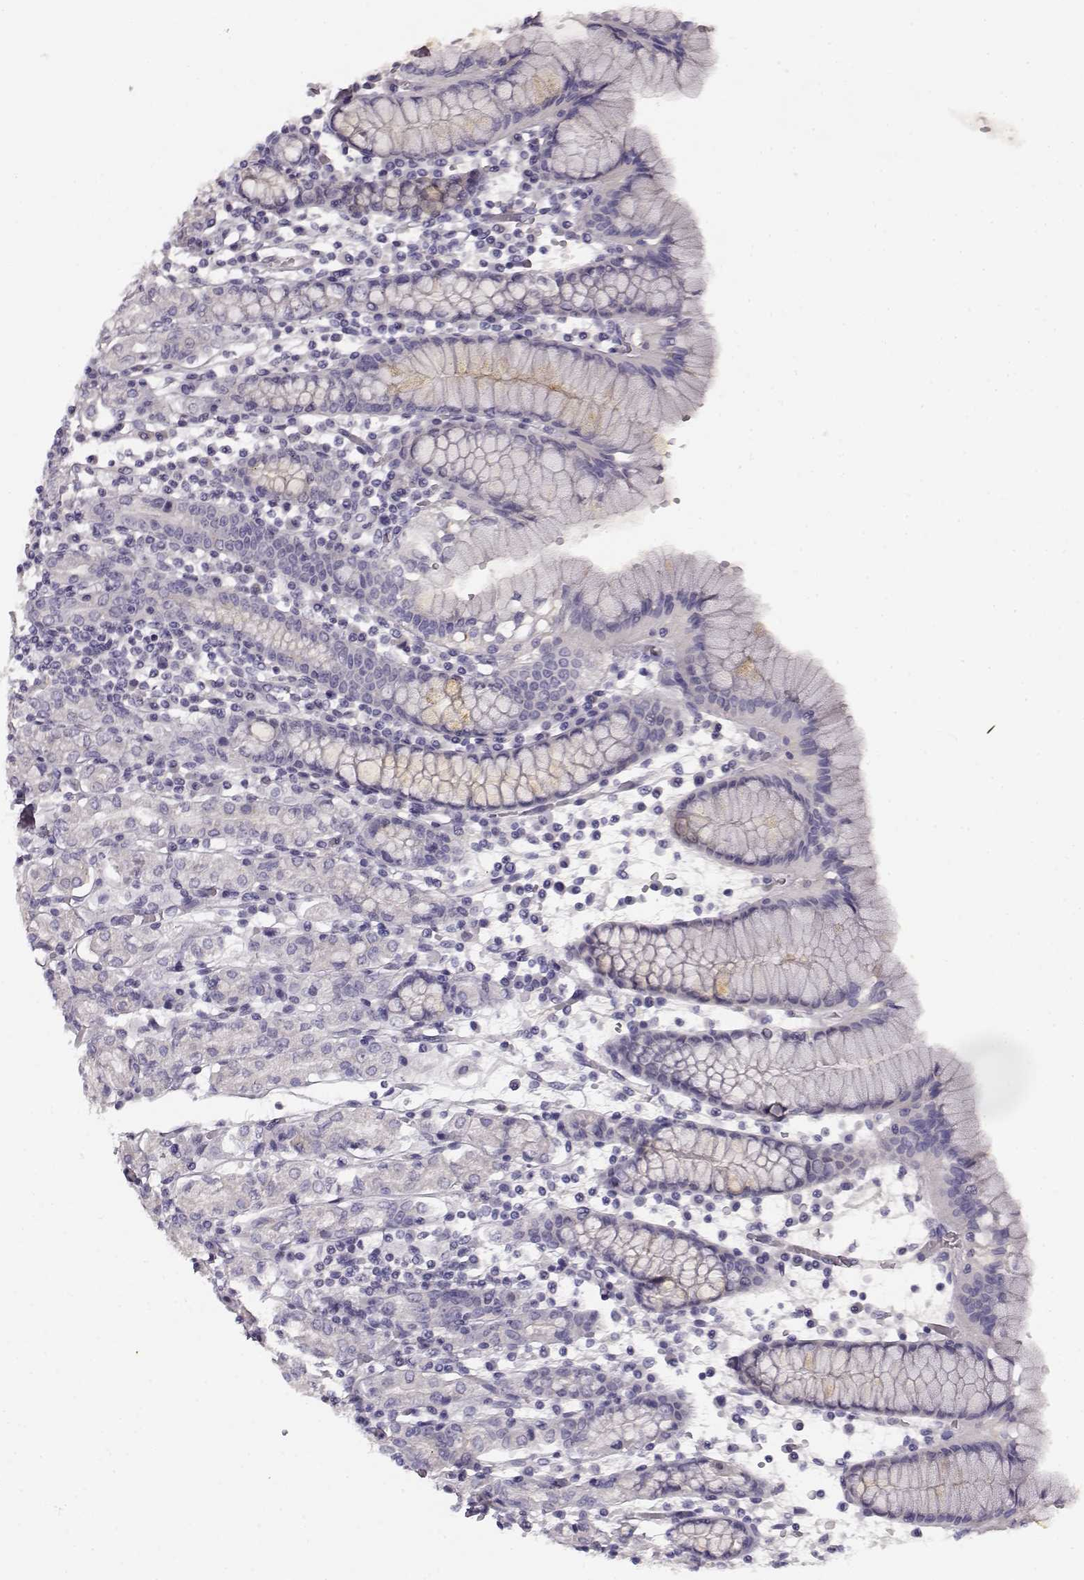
{"staining": {"intensity": "negative", "quantity": "none", "location": "none"}, "tissue": "stomach", "cell_type": "Glandular cells", "image_type": "normal", "snomed": [{"axis": "morphology", "description": "Normal tissue, NOS"}, {"axis": "topography", "description": "Stomach, upper"}, {"axis": "topography", "description": "Stomach"}], "caption": "Immunohistochemical staining of benign stomach demonstrates no significant expression in glandular cells.", "gene": "KIAA0319", "patient": {"sex": "male", "age": 62}}